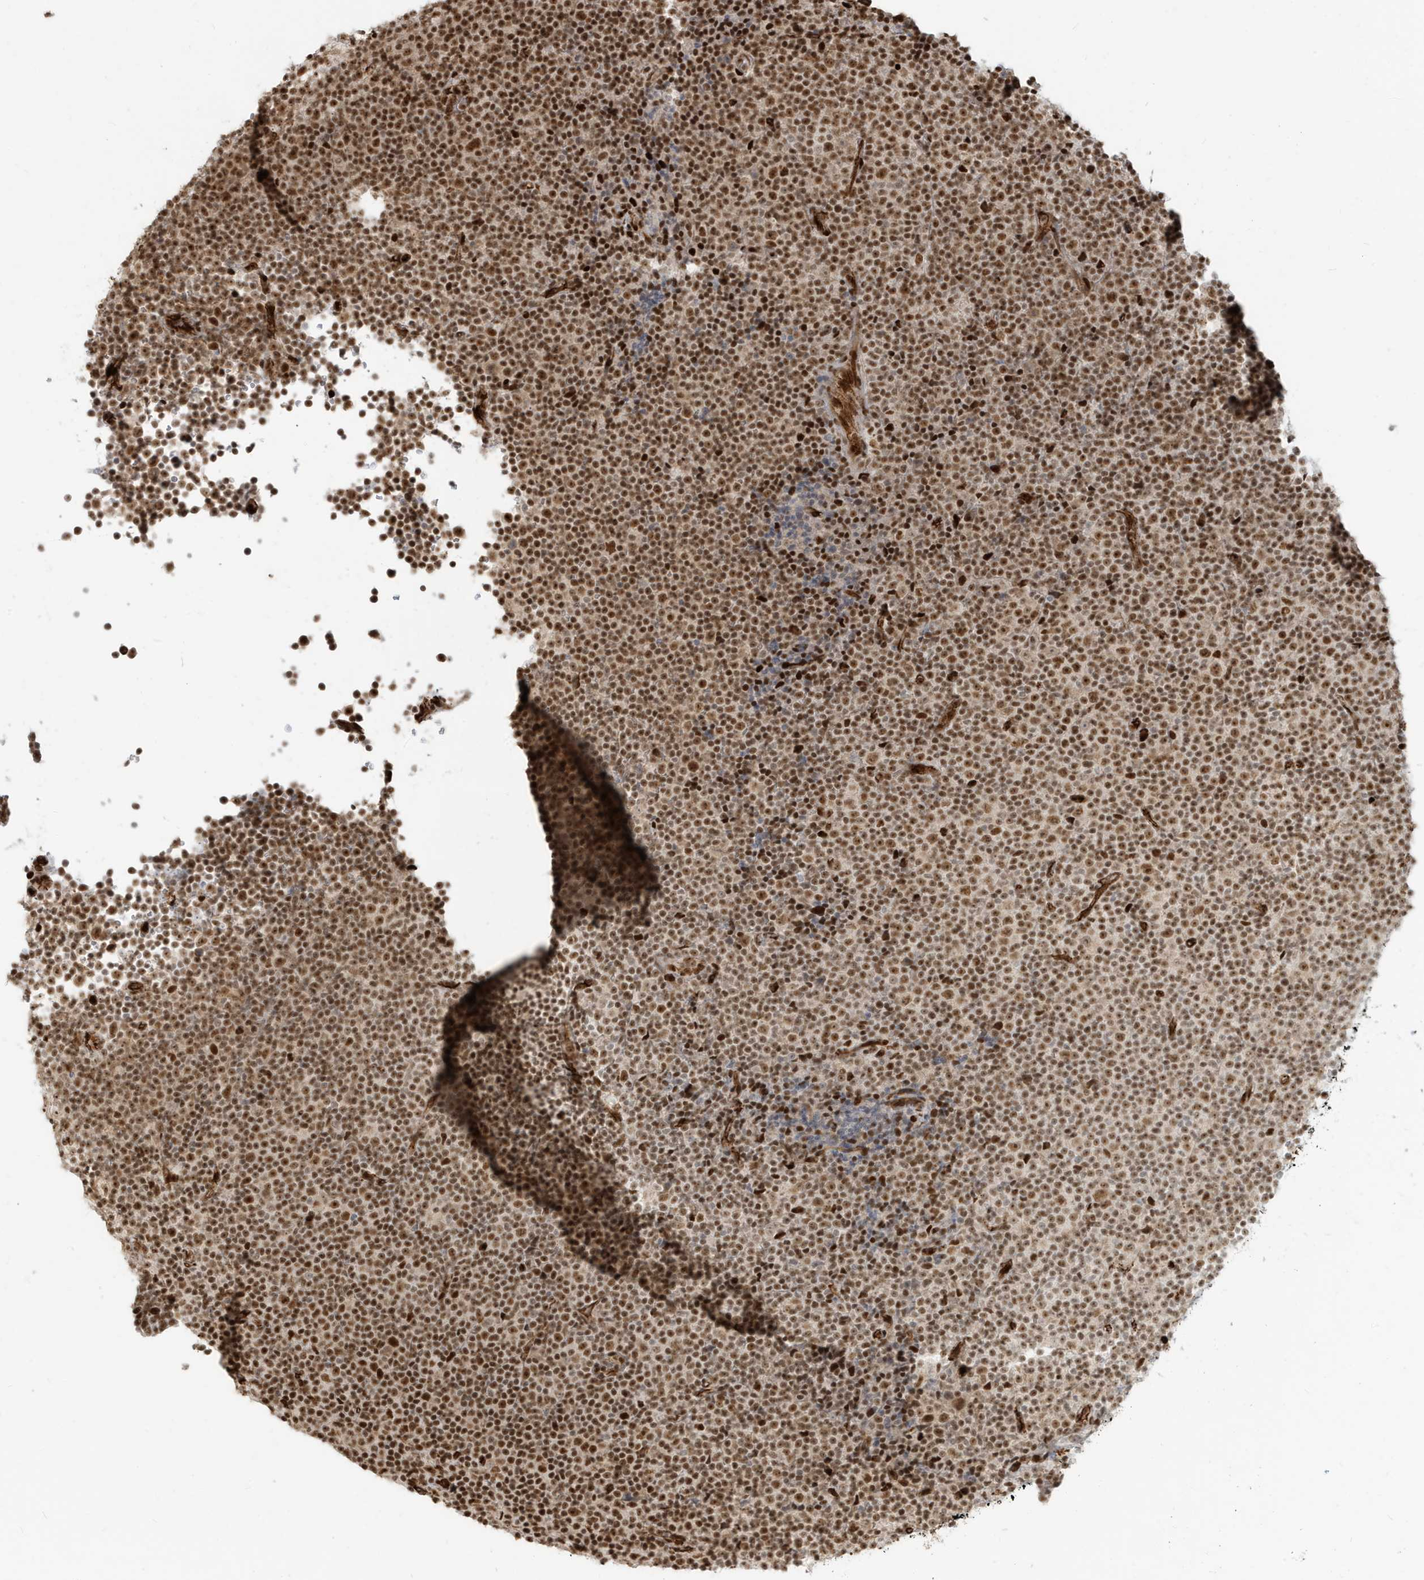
{"staining": {"intensity": "moderate", "quantity": ">75%", "location": "nuclear"}, "tissue": "lymphoma", "cell_type": "Tumor cells", "image_type": "cancer", "snomed": [{"axis": "morphology", "description": "Malignant lymphoma, non-Hodgkin's type, Low grade"}, {"axis": "topography", "description": "Lymph node"}], "caption": "A micrograph showing moderate nuclear positivity in about >75% of tumor cells in lymphoma, as visualized by brown immunohistochemical staining.", "gene": "CKS2", "patient": {"sex": "female", "age": 67}}